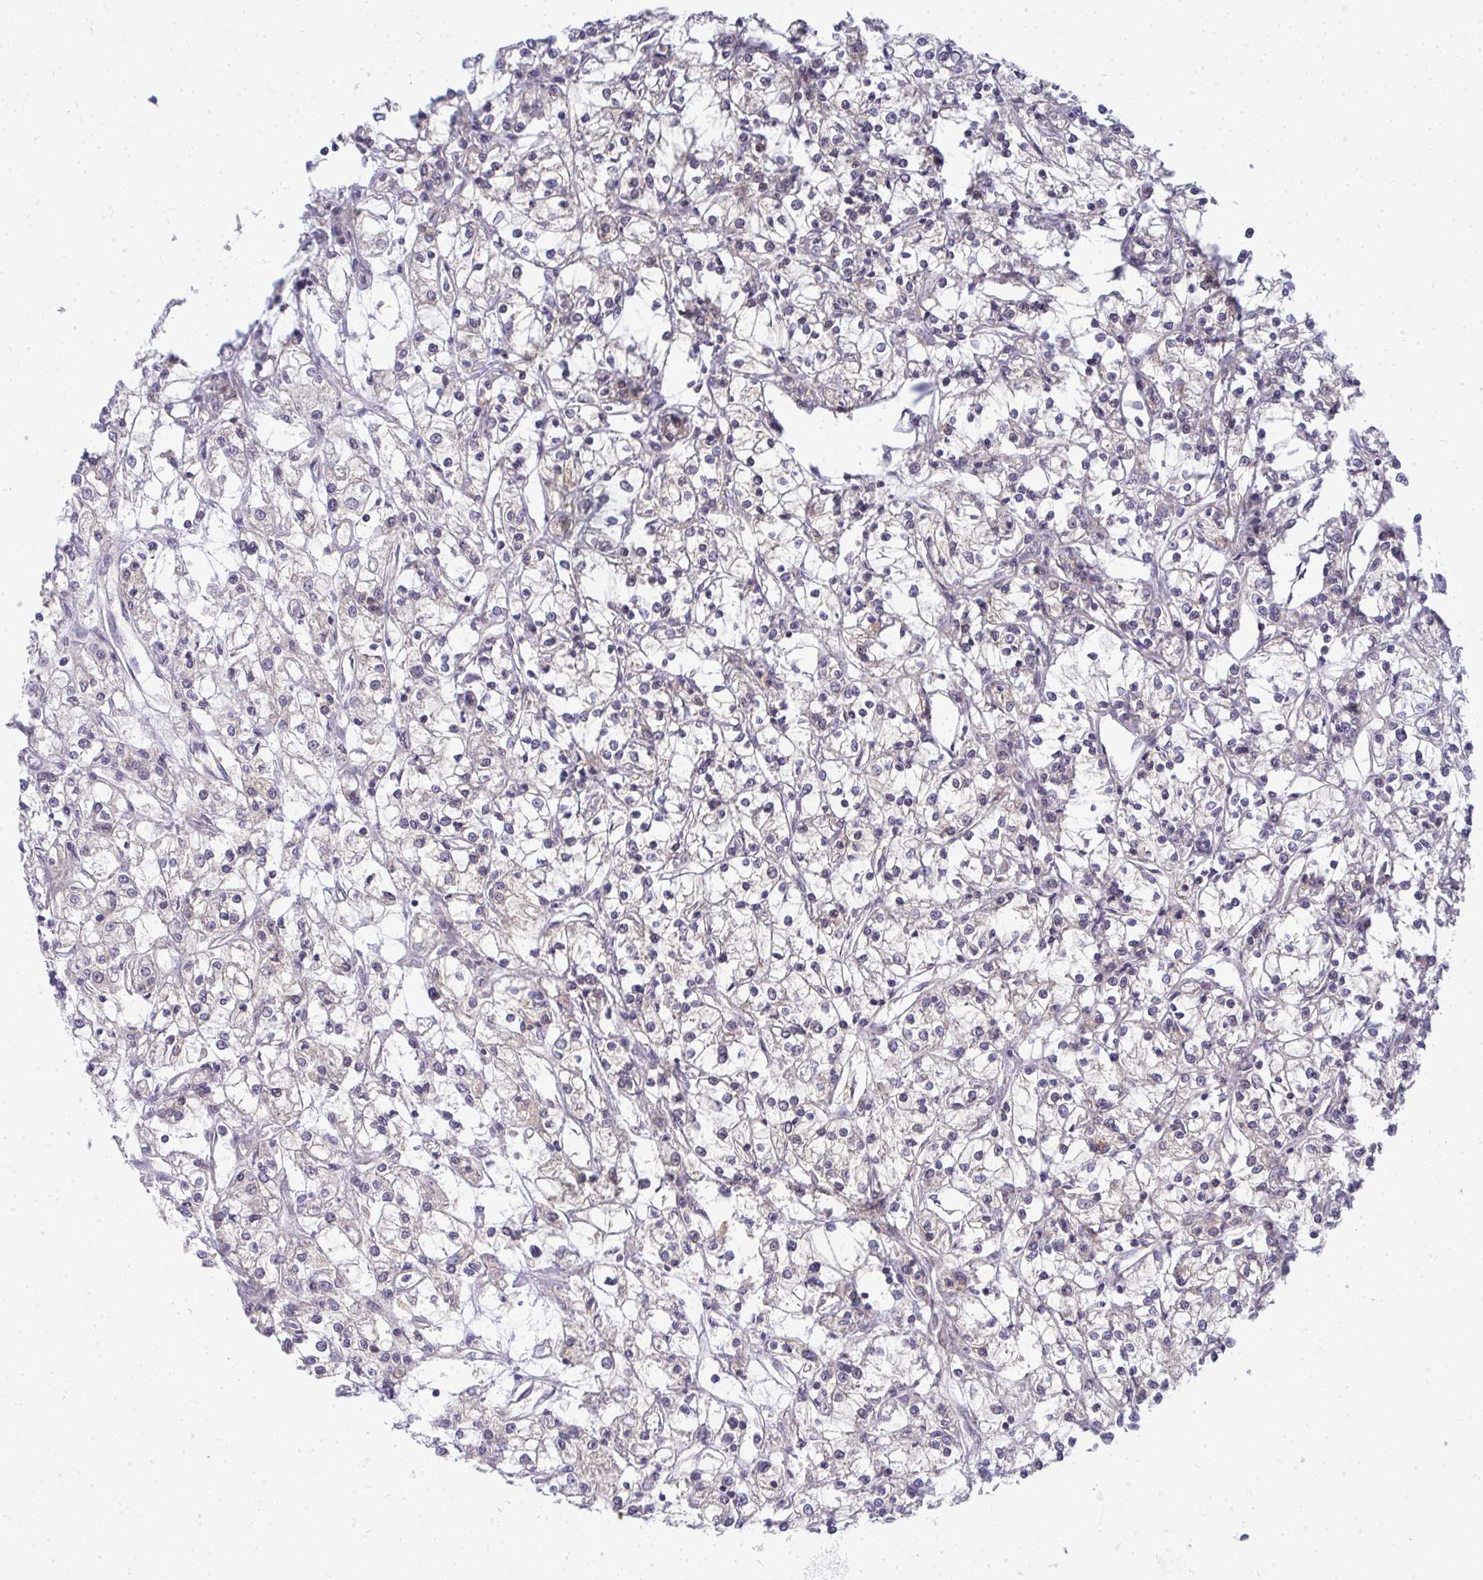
{"staining": {"intensity": "negative", "quantity": "none", "location": "none"}, "tissue": "renal cancer", "cell_type": "Tumor cells", "image_type": "cancer", "snomed": [{"axis": "morphology", "description": "Adenocarcinoma, NOS"}, {"axis": "topography", "description": "Kidney"}], "caption": "IHC micrograph of human renal cancer (adenocarcinoma) stained for a protein (brown), which displays no expression in tumor cells.", "gene": "HDHD2", "patient": {"sex": "female", "age": 59}}